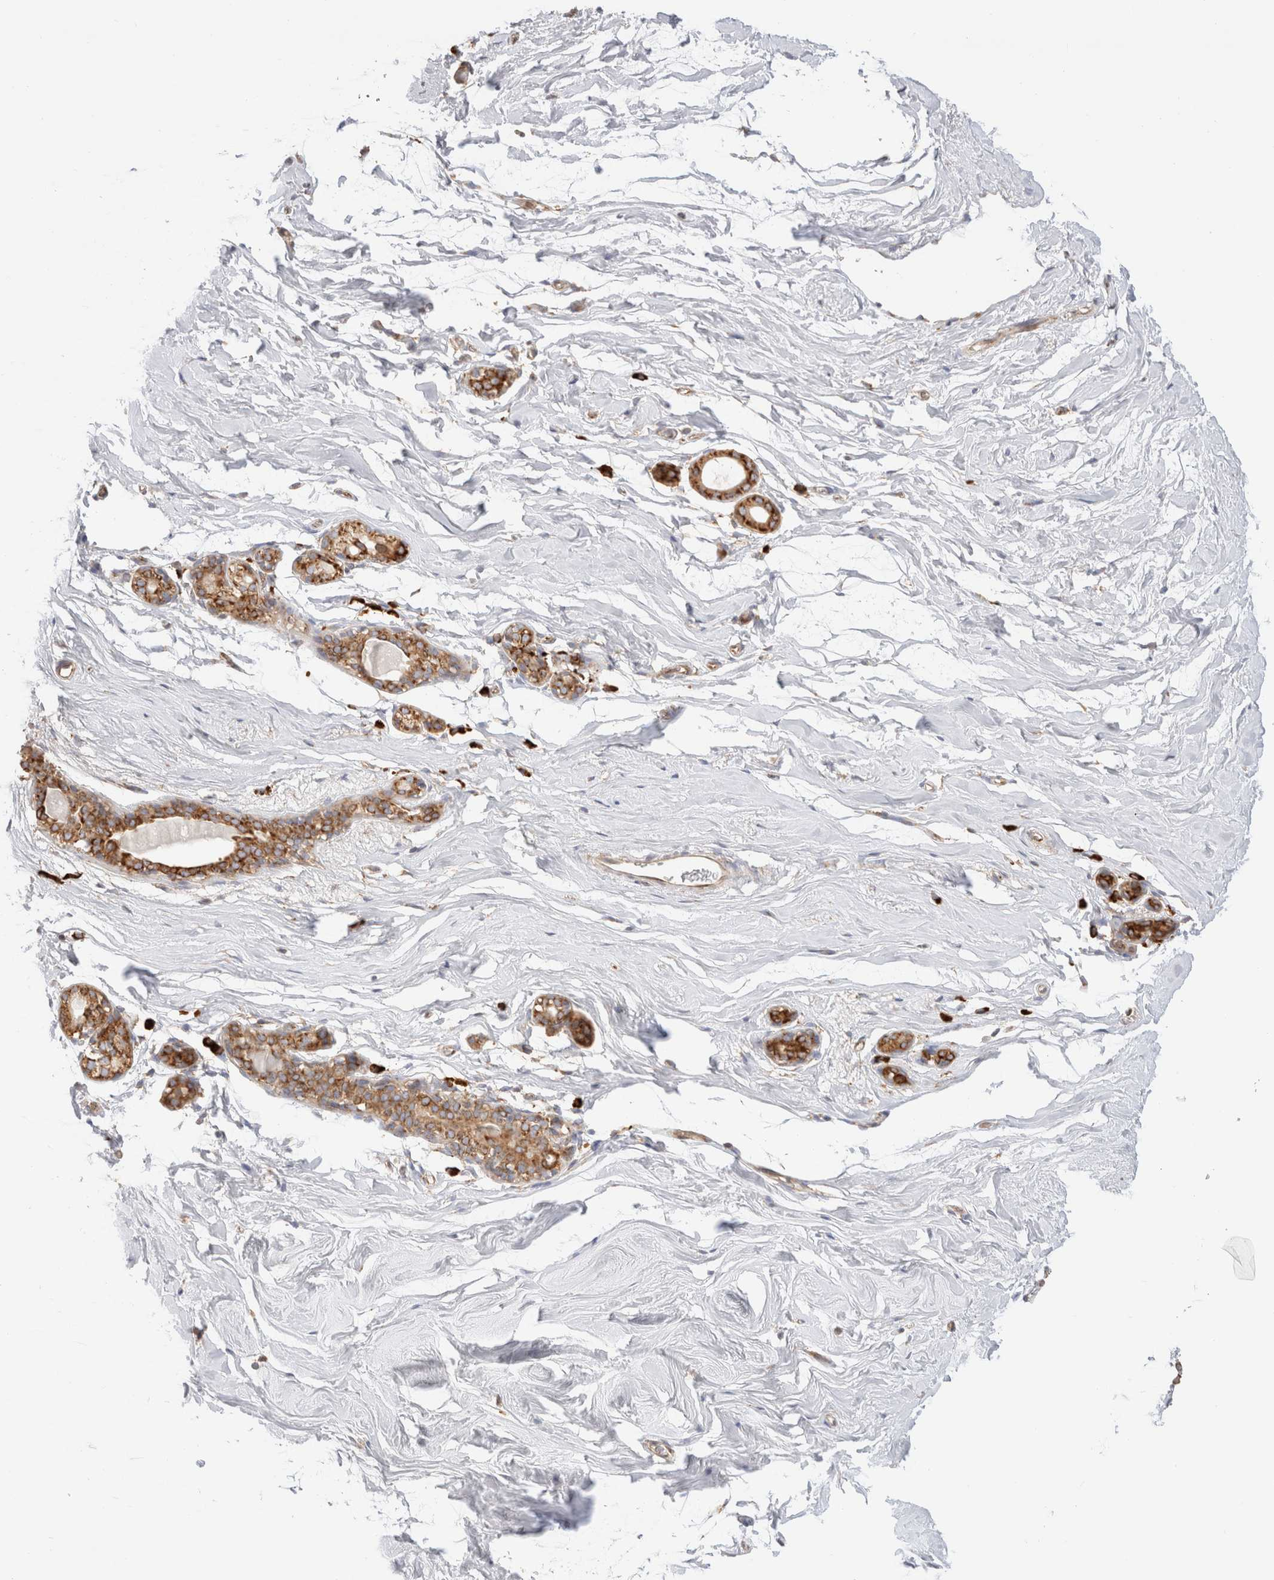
{"staining": {"intensity": "negative", "quantity": "none", "location": "none"}, "tissue": "breast", "cell_type": "Adipocytes", "image_type": "normal", "snomed": [{"axis": "morphology", "description": "Normal tissue, NOS"}, {"axis": "topography", "description": "Breast"}], "caption": "Histopathology image shows no protein expression in adipocytes of unremarkable breast. (Immunohistochemistry (ihc), brightfield microscopy, high magnification).", "gene": "ZC2HC1A", "patient": {"sex": "female", "age": 62}}